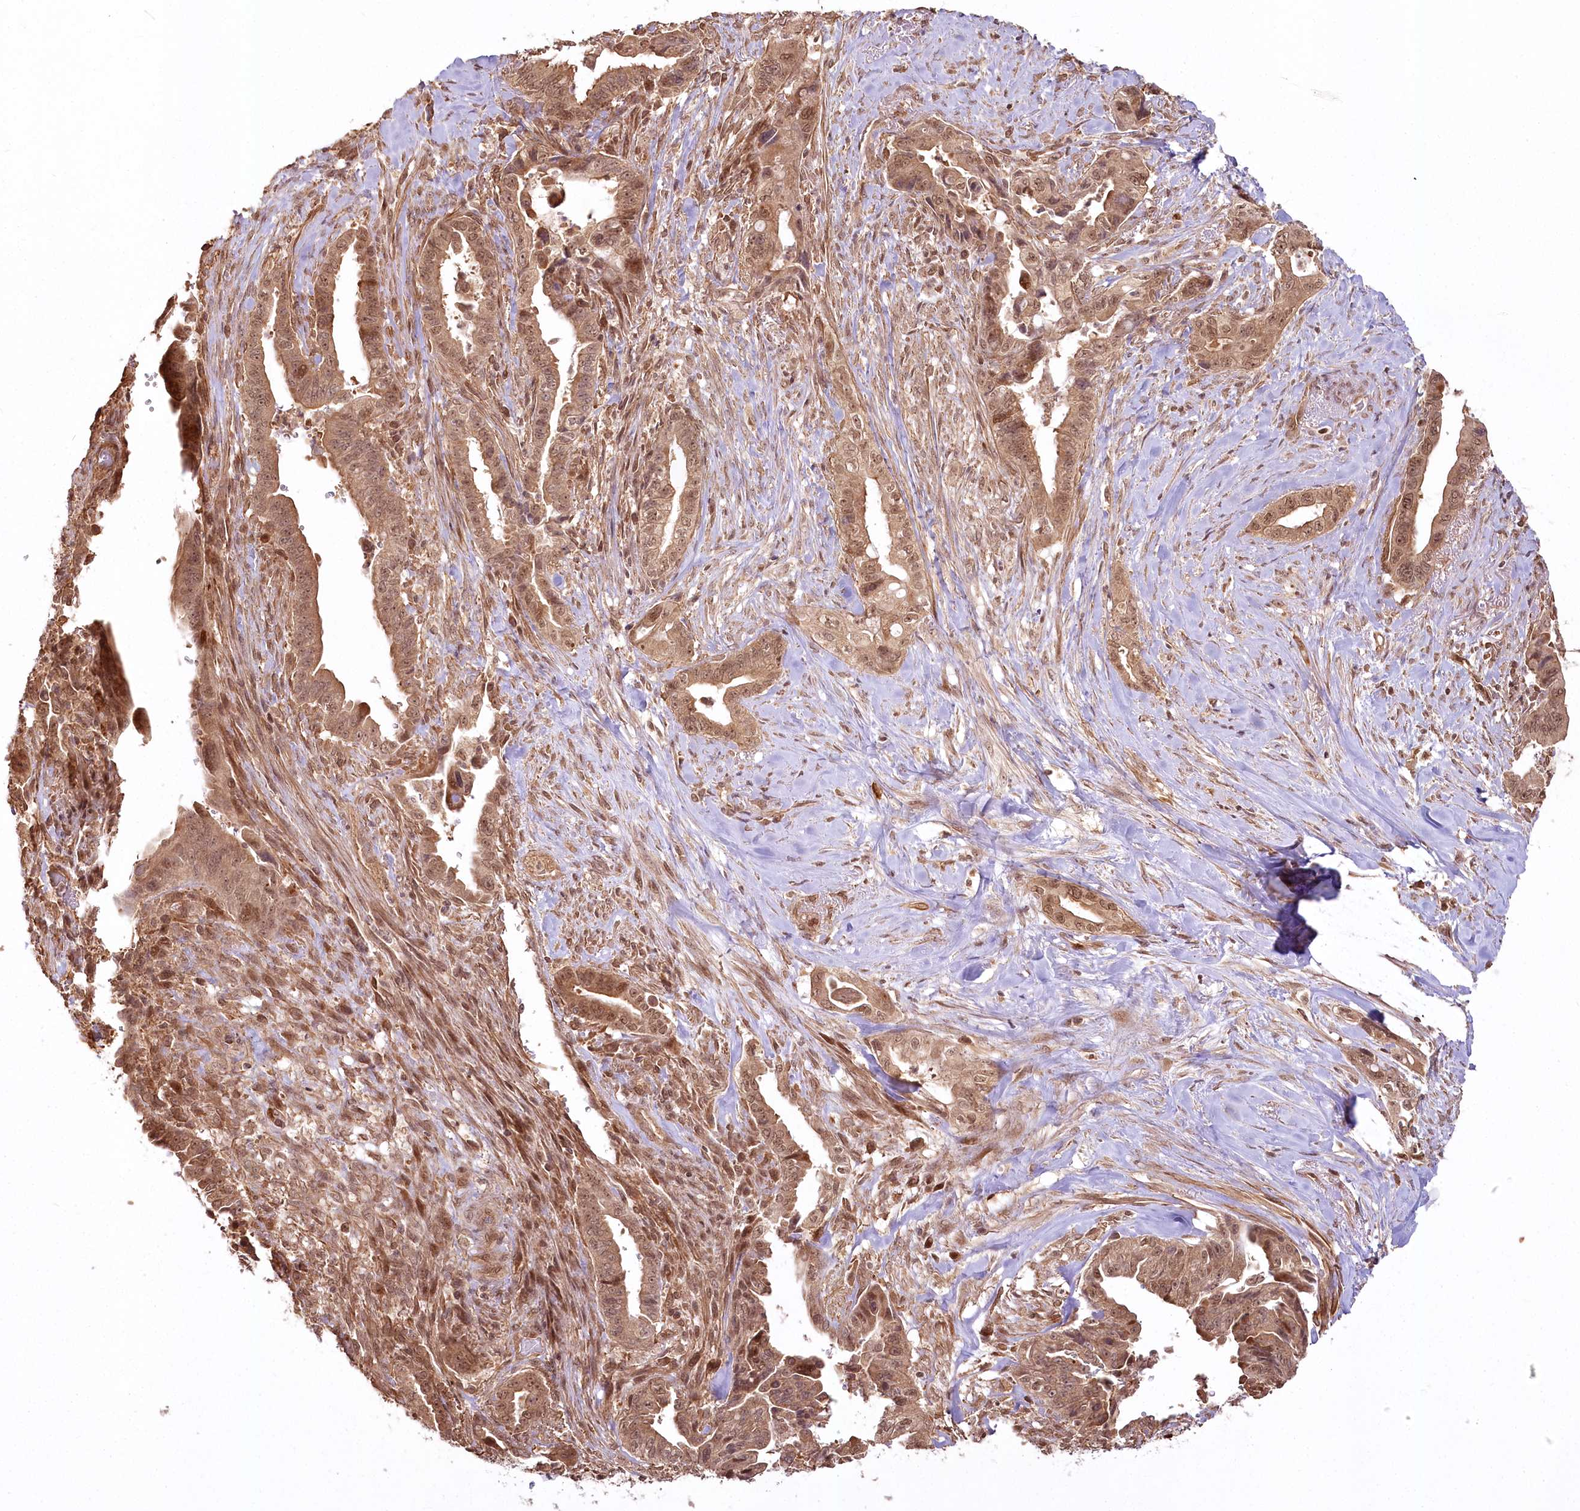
{"staining": {"intensity": "moderate", "quantity": ">75%", "location": "cytoplasmic/membranous,nuclear"}, "tissue": "pancreatic cancer", "cell_type": "Tumor cells", "image_type": "cancer", "snomed": [{"axis": "morphology", "description": "Adenocarcinoma, NOS"}, {"axis": "topography", "description": "Pancreas"}], "caption": "Brown immunohistochemical staining in human pancreatic cancer exhibits moderate cytoplasmic/membranous and nuclear staining in approximately >75% of tumor cells.", "gene": "R3HDM2", "patient": {"sex": "male", "age": 70}}